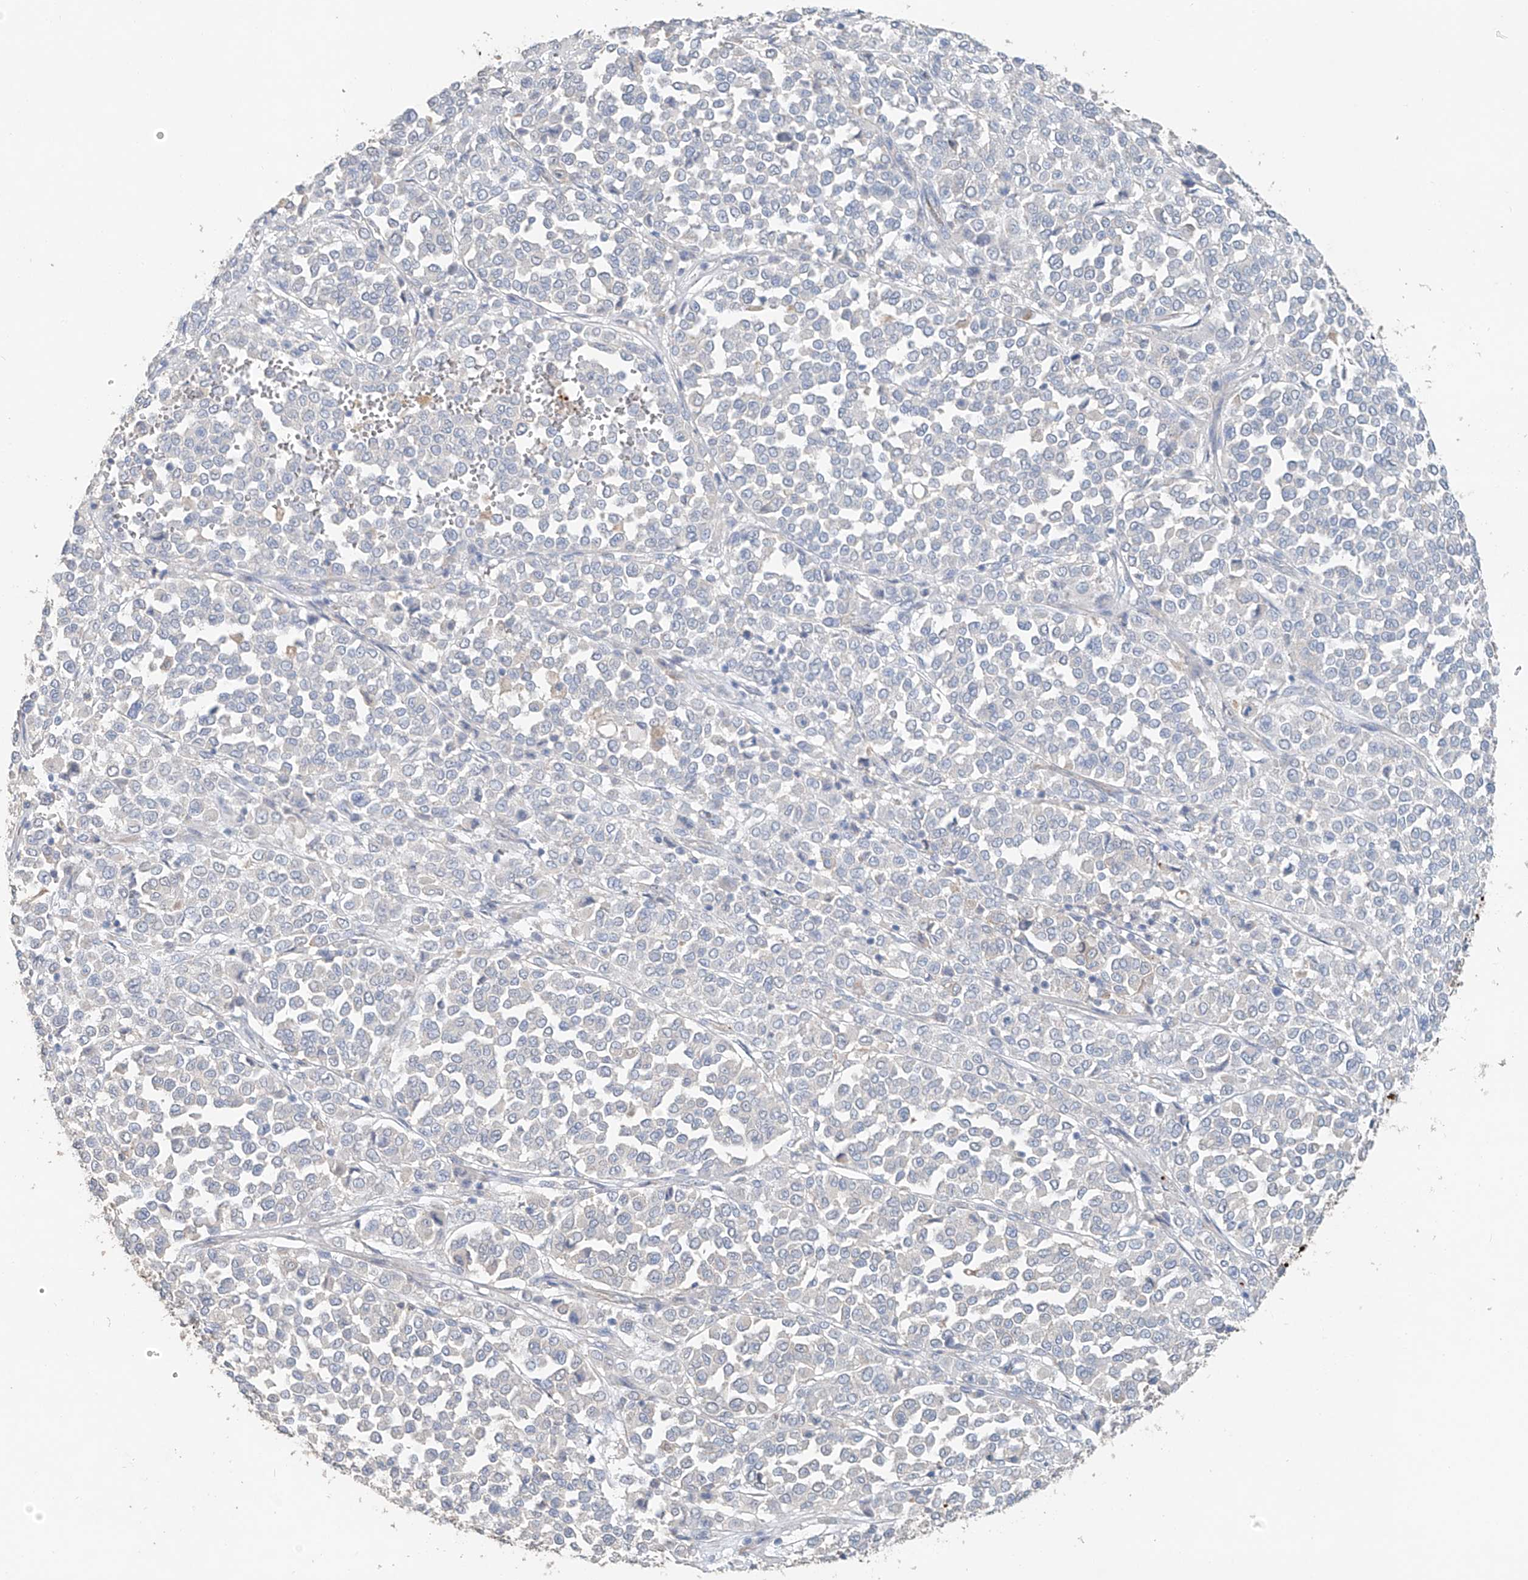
{"staining": {"intensity": "negative", "quantity": "none", "location": "none"}, "tissue": "melanoma", "cell_type": "Tumor cells", "image_type": "cancer", "snomed": [{"axis": "morphology", "description": "Malignant melanoma, Metastatic site"}, {"axis": "topography", "description": "Pancreas"}], "caption": "Immunohistochemistry micrograph of malignant melanoma (metastatic site) stained for a protein (brown), which demonstrates no positivity in tumor cells.", "gene": "TRIM47", "patient": {"sex": "female", "age": 30}}